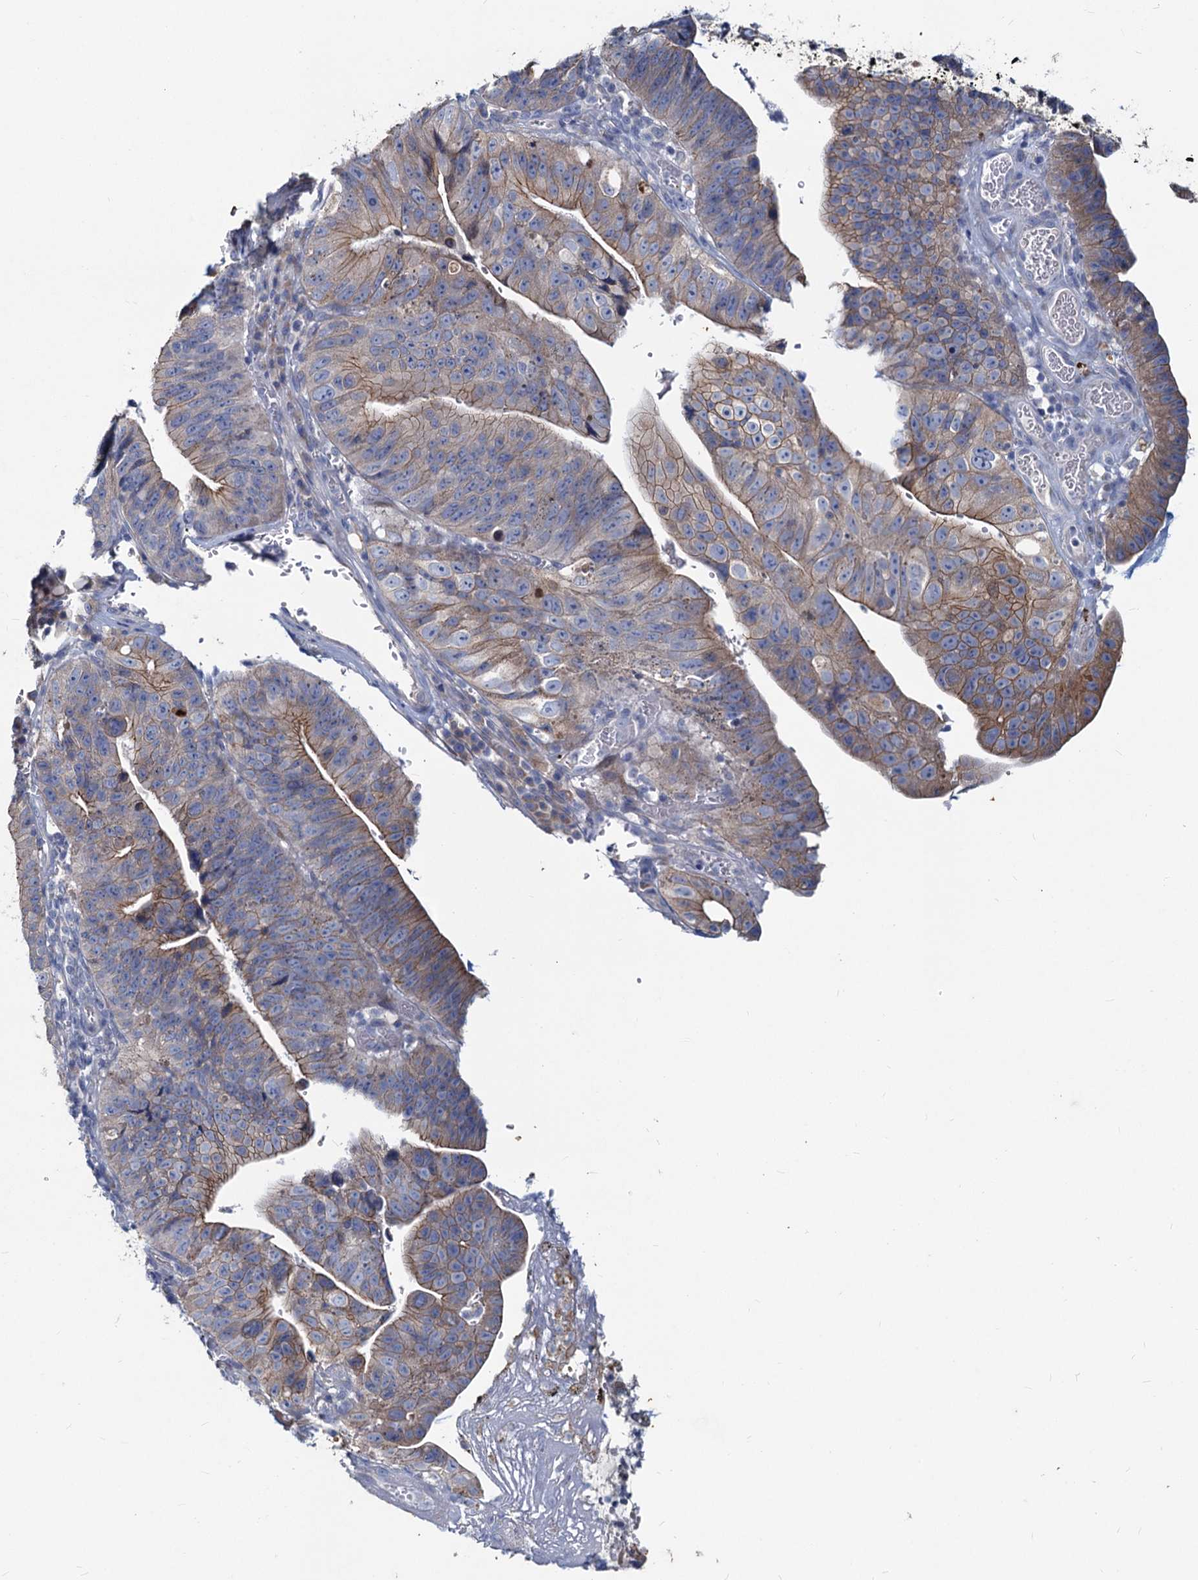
{"staining": {"intensity": "moderate", "quantity": "25%-75%", "location": "cytoplasmic/membranous"}, "tissue": "stomach cancer", "cell_type": "Tumor cells", "image_type": "cancer", "snomed": [{"axis": "morphology", "description": "Adenocarcinoma, NOS"}, {"axis": "topography", "description": "Stomach"}], "caption": "Protein staining reveals moderate cytoplasmic/membranous staining in about 25%-75% of tumor cells in stomach cancer (adenocarcinoma).", "gene": "TMX2", "patient": {"sex": "male", "age": 59}}